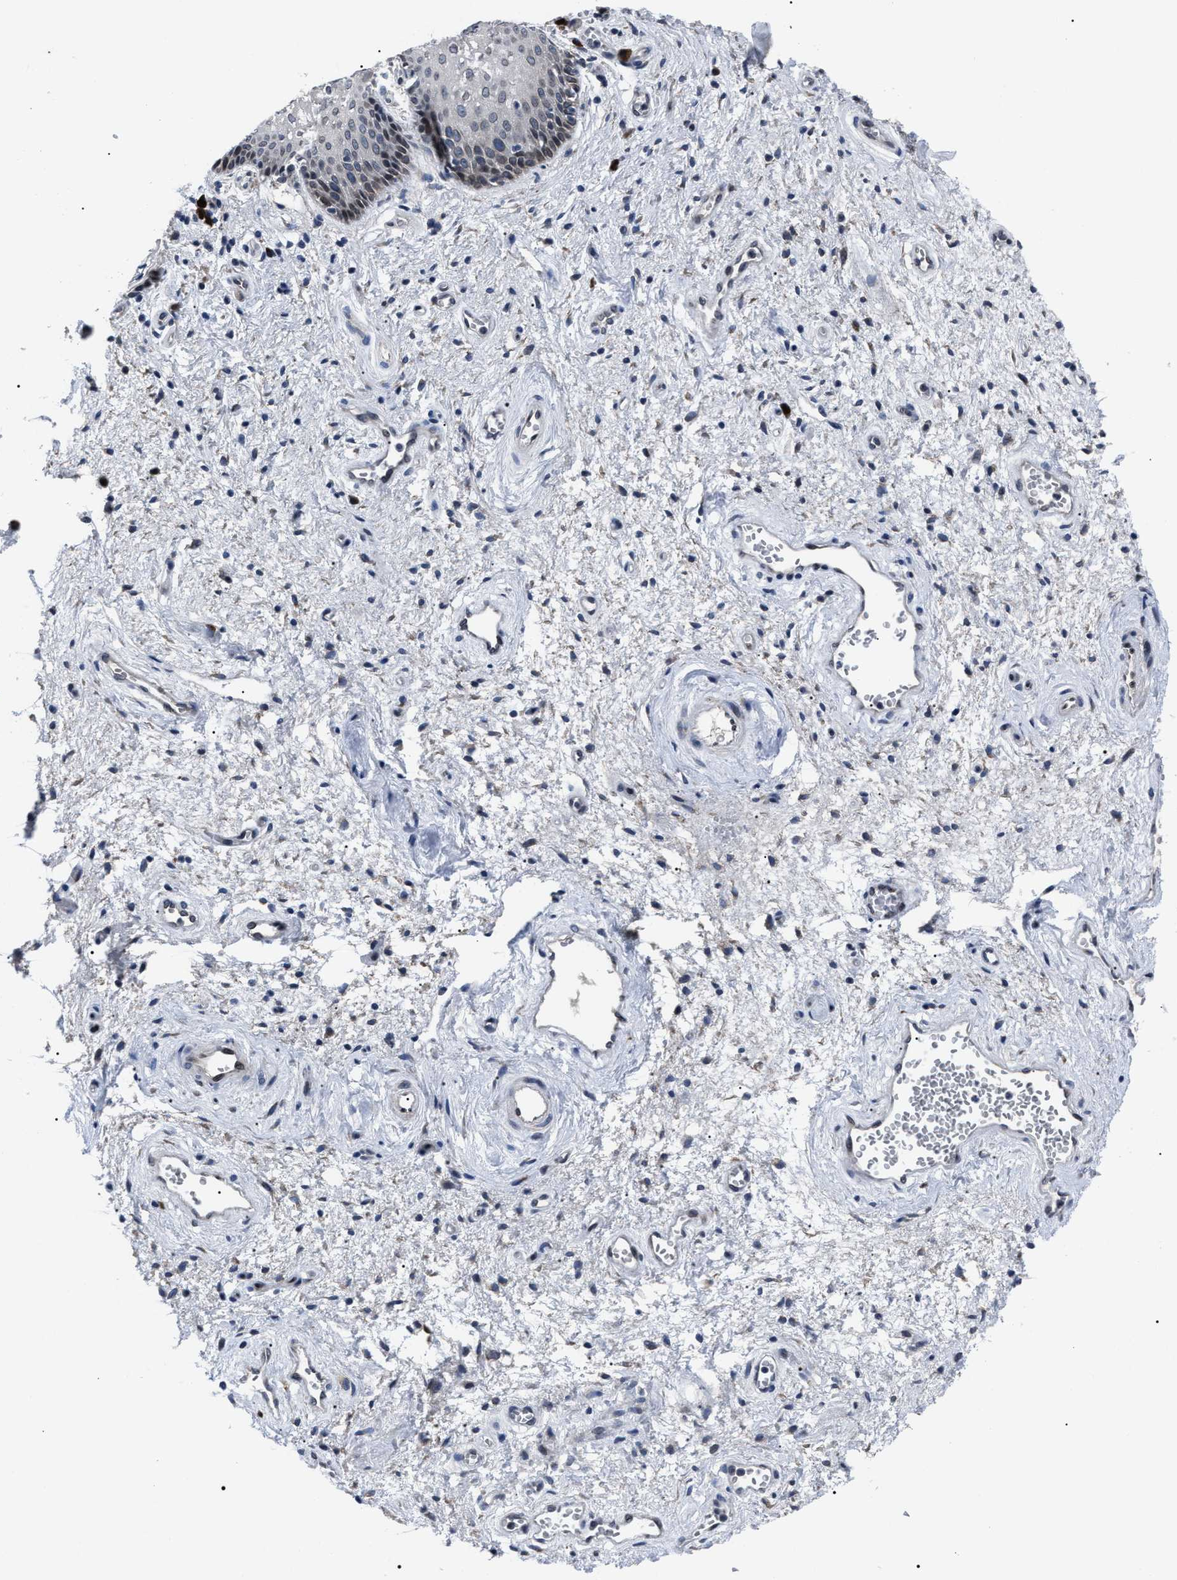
{"staining": {"intensity": "weak", "quantity": "<25%", "location": "cytoplasmic/membranous"}, "tissue": "vagina", "cell_type": "Squamous epithelial cells", "image_type": "normal", "snomed": [{"axis": "morphology", "description": "Normal tissue, NOS"}, {"axis": "topography", "description": "Vagina"}], "caption": "Photomicrograph shows no significant protein staining in squamous epithelial cells of normal vagina. (Immunohistochemistry, brightfield microscopy, high magnification).", "gene": "LRRC14", "patient": {"sex": "female", "age": 34}}